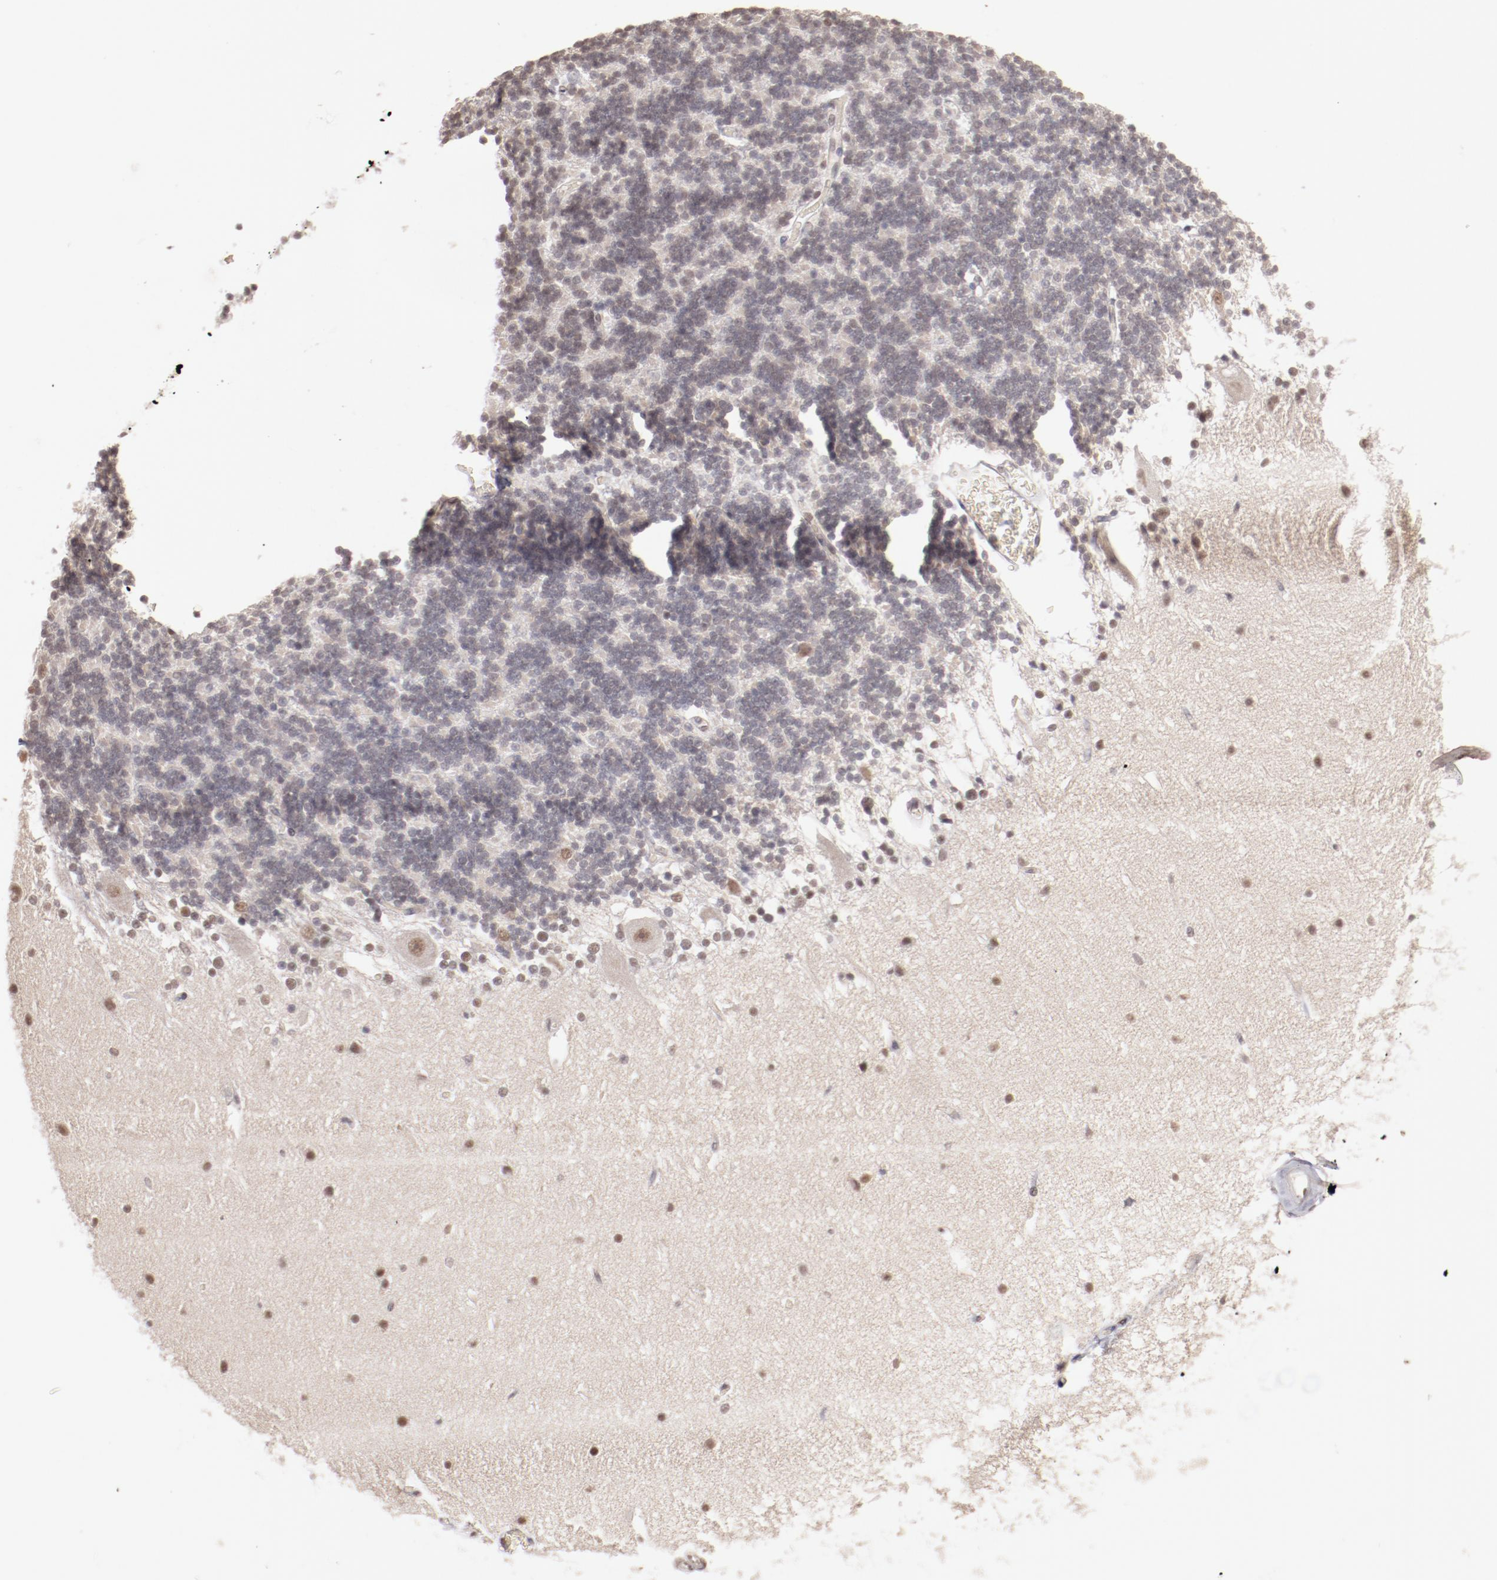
{"staining": {"intensity": "negative", "quantity": "none", "location": "none"}, "tissue": "cerebellum", "cell_type": "Cells in granular layer", "image_type": "normal", "snomed": [{"axis": "morphology", "description": "Normal tissue, NOS"}, {"axis": "topography", "description": "Cerebellum"}], "caption": "High magnification brightfield microscopy of normal cerebellum stained with DAB (3,3'-diaminobenzidine) (brown) and counterstained with hematoxylin (blue): cells in granular layer show no significant expression.", "gene": "NFE2", "patient": {"sex": "female", "age": 54}}